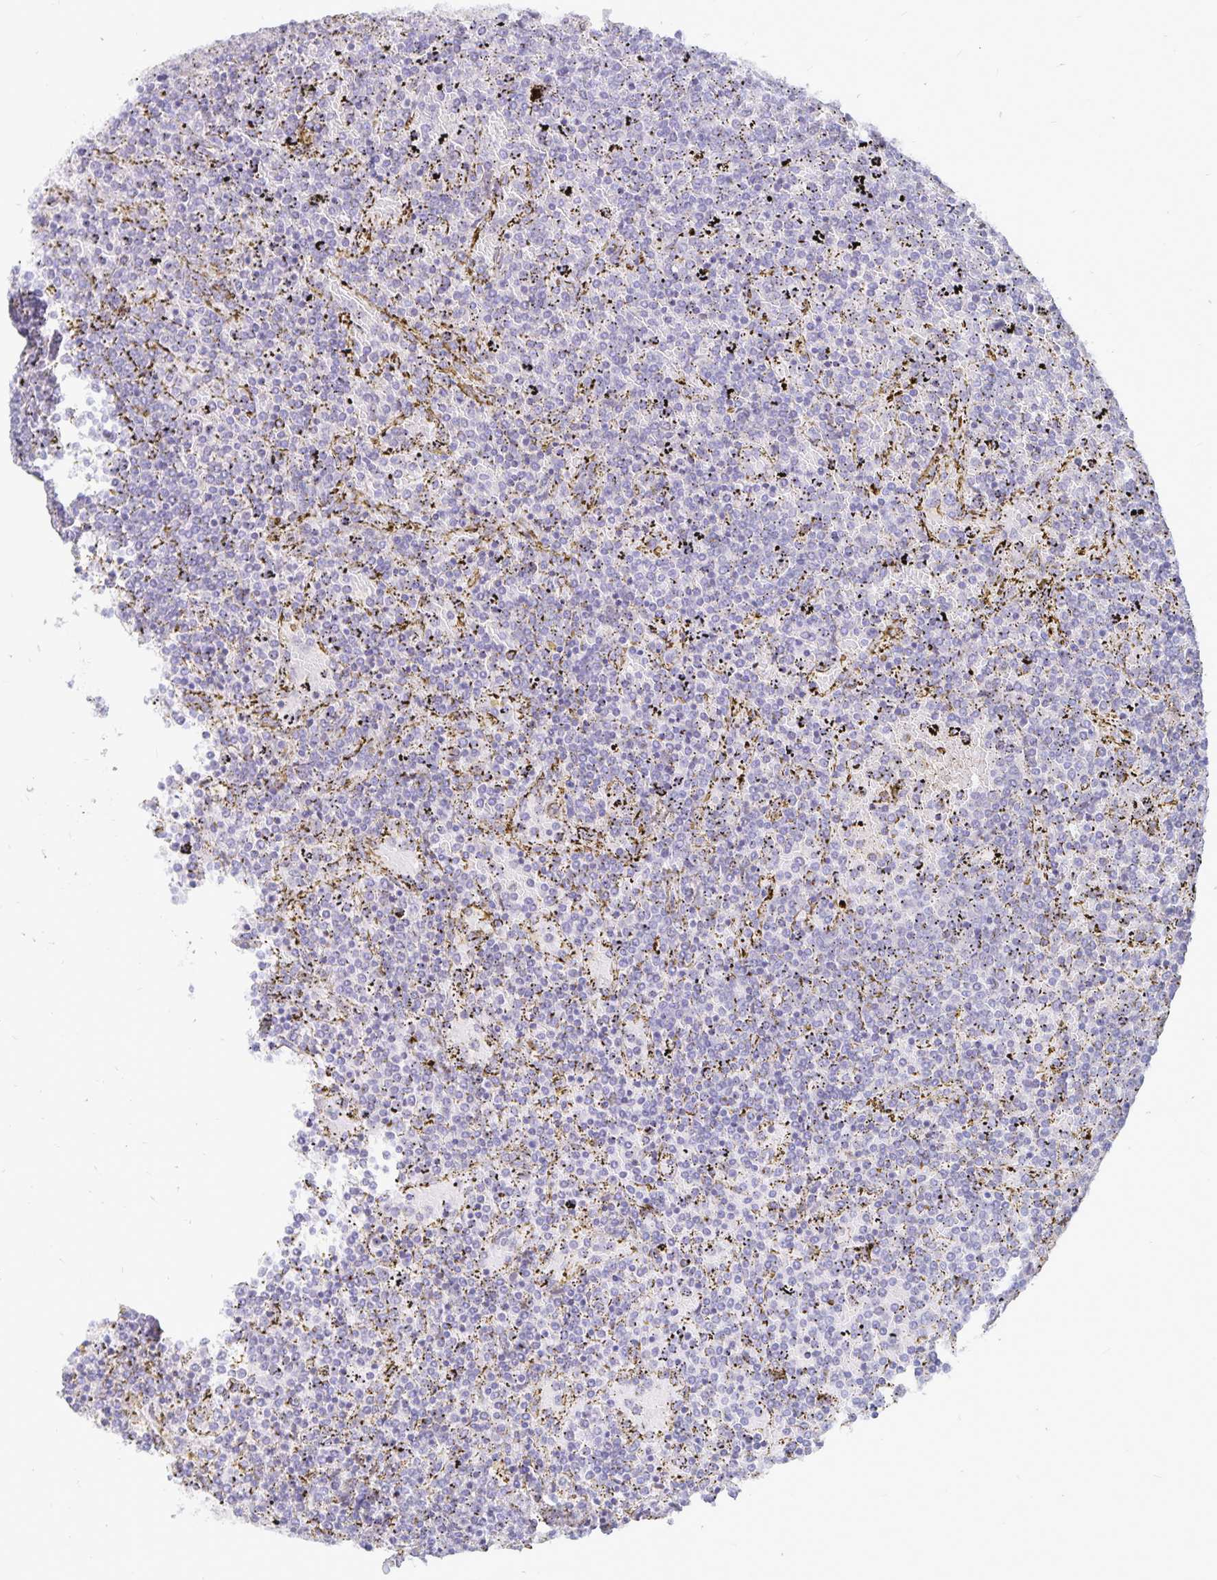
{"staining": {"intensity": "negative", "quantity": "none", "location": "none"}, "tissue": "lymphoma", "cell_type": "Tumor cells", "image_type": "cancer", "snomed": [{"axis": "morphology", "description": "Malignant lymphoma, non-Hodgkin's type, Low grade"}, {"axis": "topography", "description": "Spleen"}], "caption": "Tumor cells are negative for brown protein staining in low-grade malignant lymphoma, non-Hodgkin's type.", "gene": "PKHD1", "patient": {"sex": "female", "age": 77}}